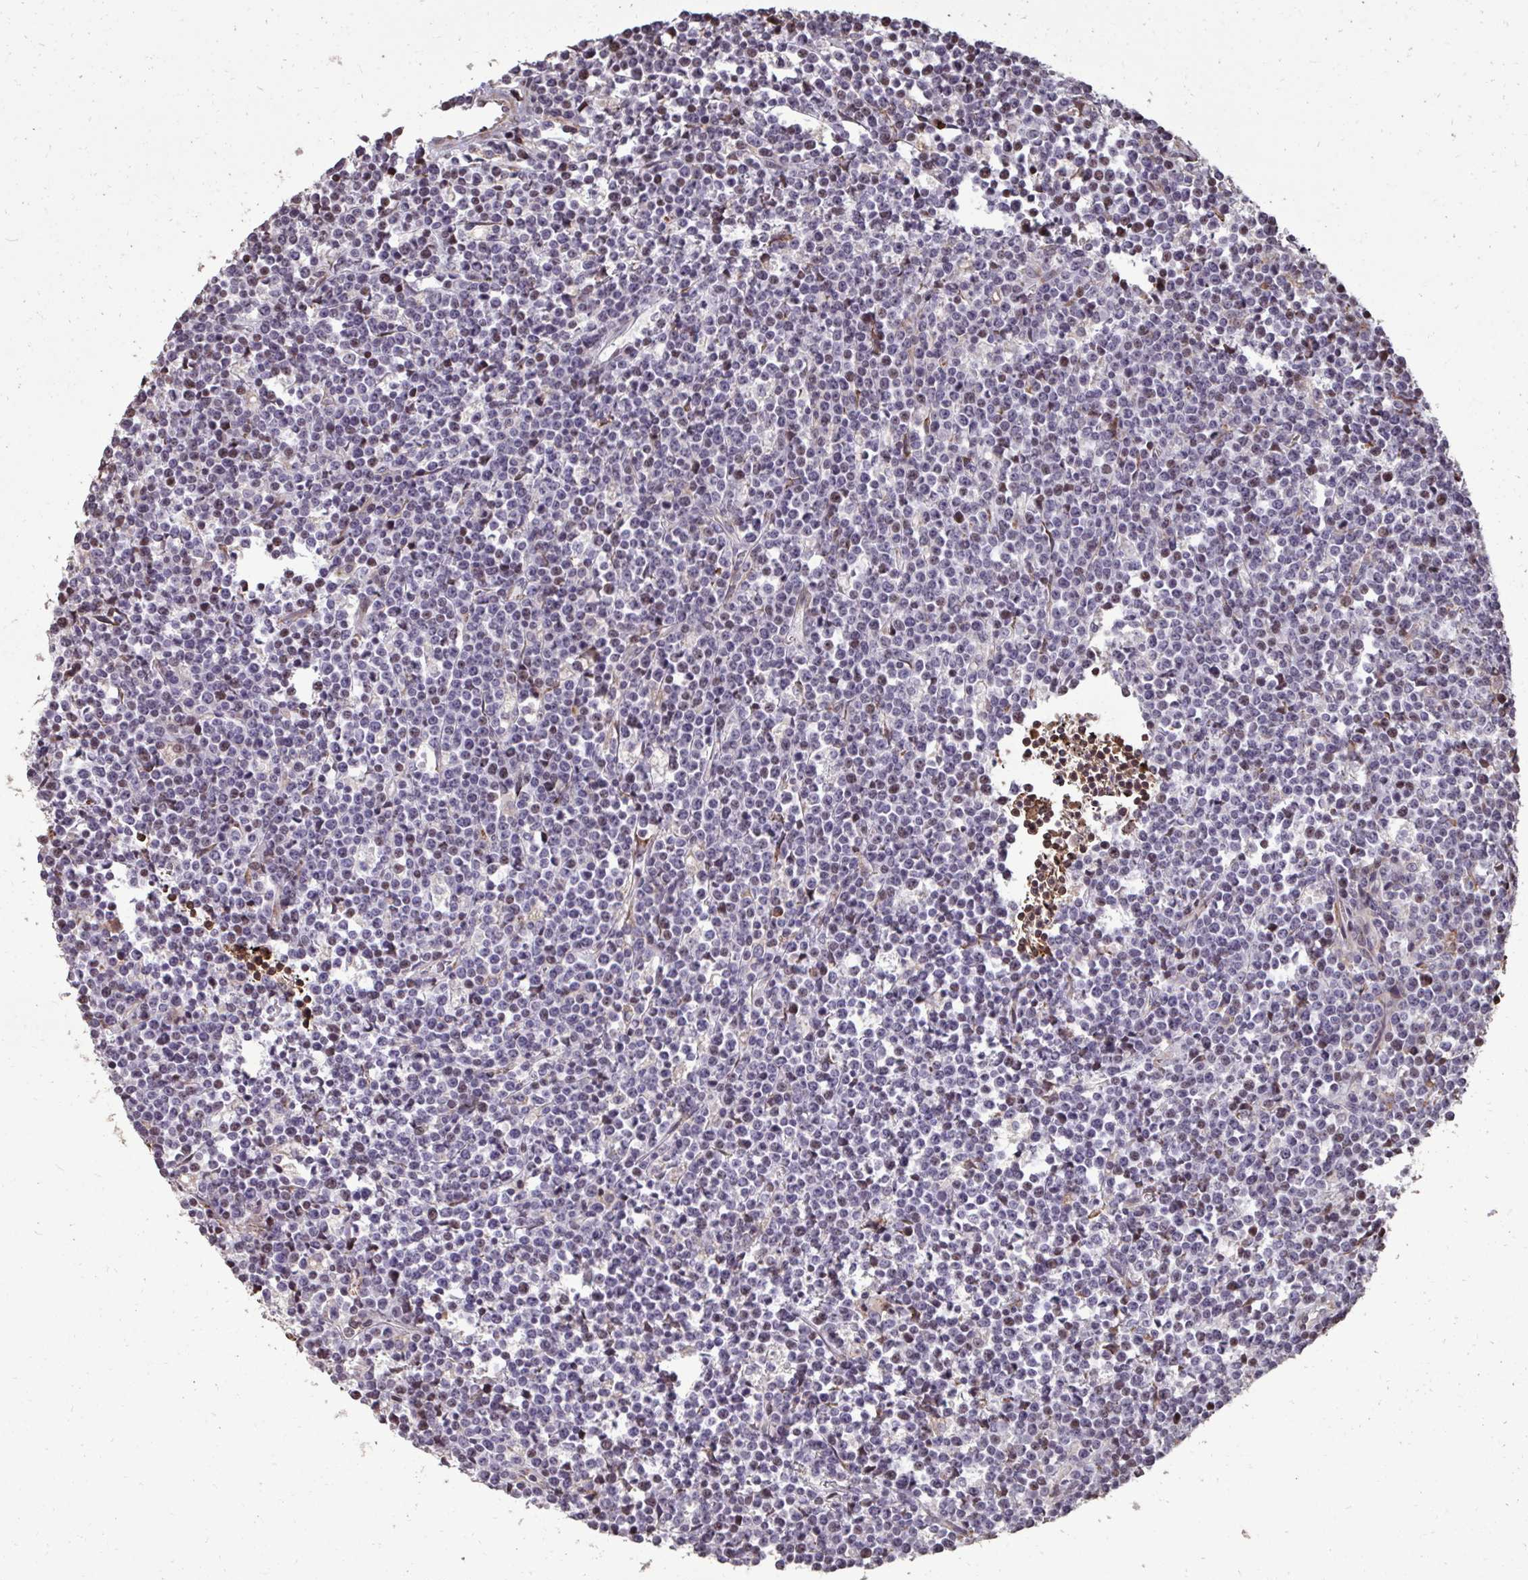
{"staining": {"intensity": "negative", "quantity": "none", "location": "none"}, "tissue": "lymphoma", "cell_type": "Tumor cells", "image_type": "cancer", "snomed": [{"axis": "morphology", "description": "Malignant lymphoma, non-Hodgkin's type, High grade"}, {"axis": "topography", "description": "Ovary"}], "caption": "This is an immunohistochemistry (IHC) photomicrograph of lymphoma. There is no staining in tumor cells.", "gene": "FIBCD1", "patient": {"sex": "female", "age": 56}}